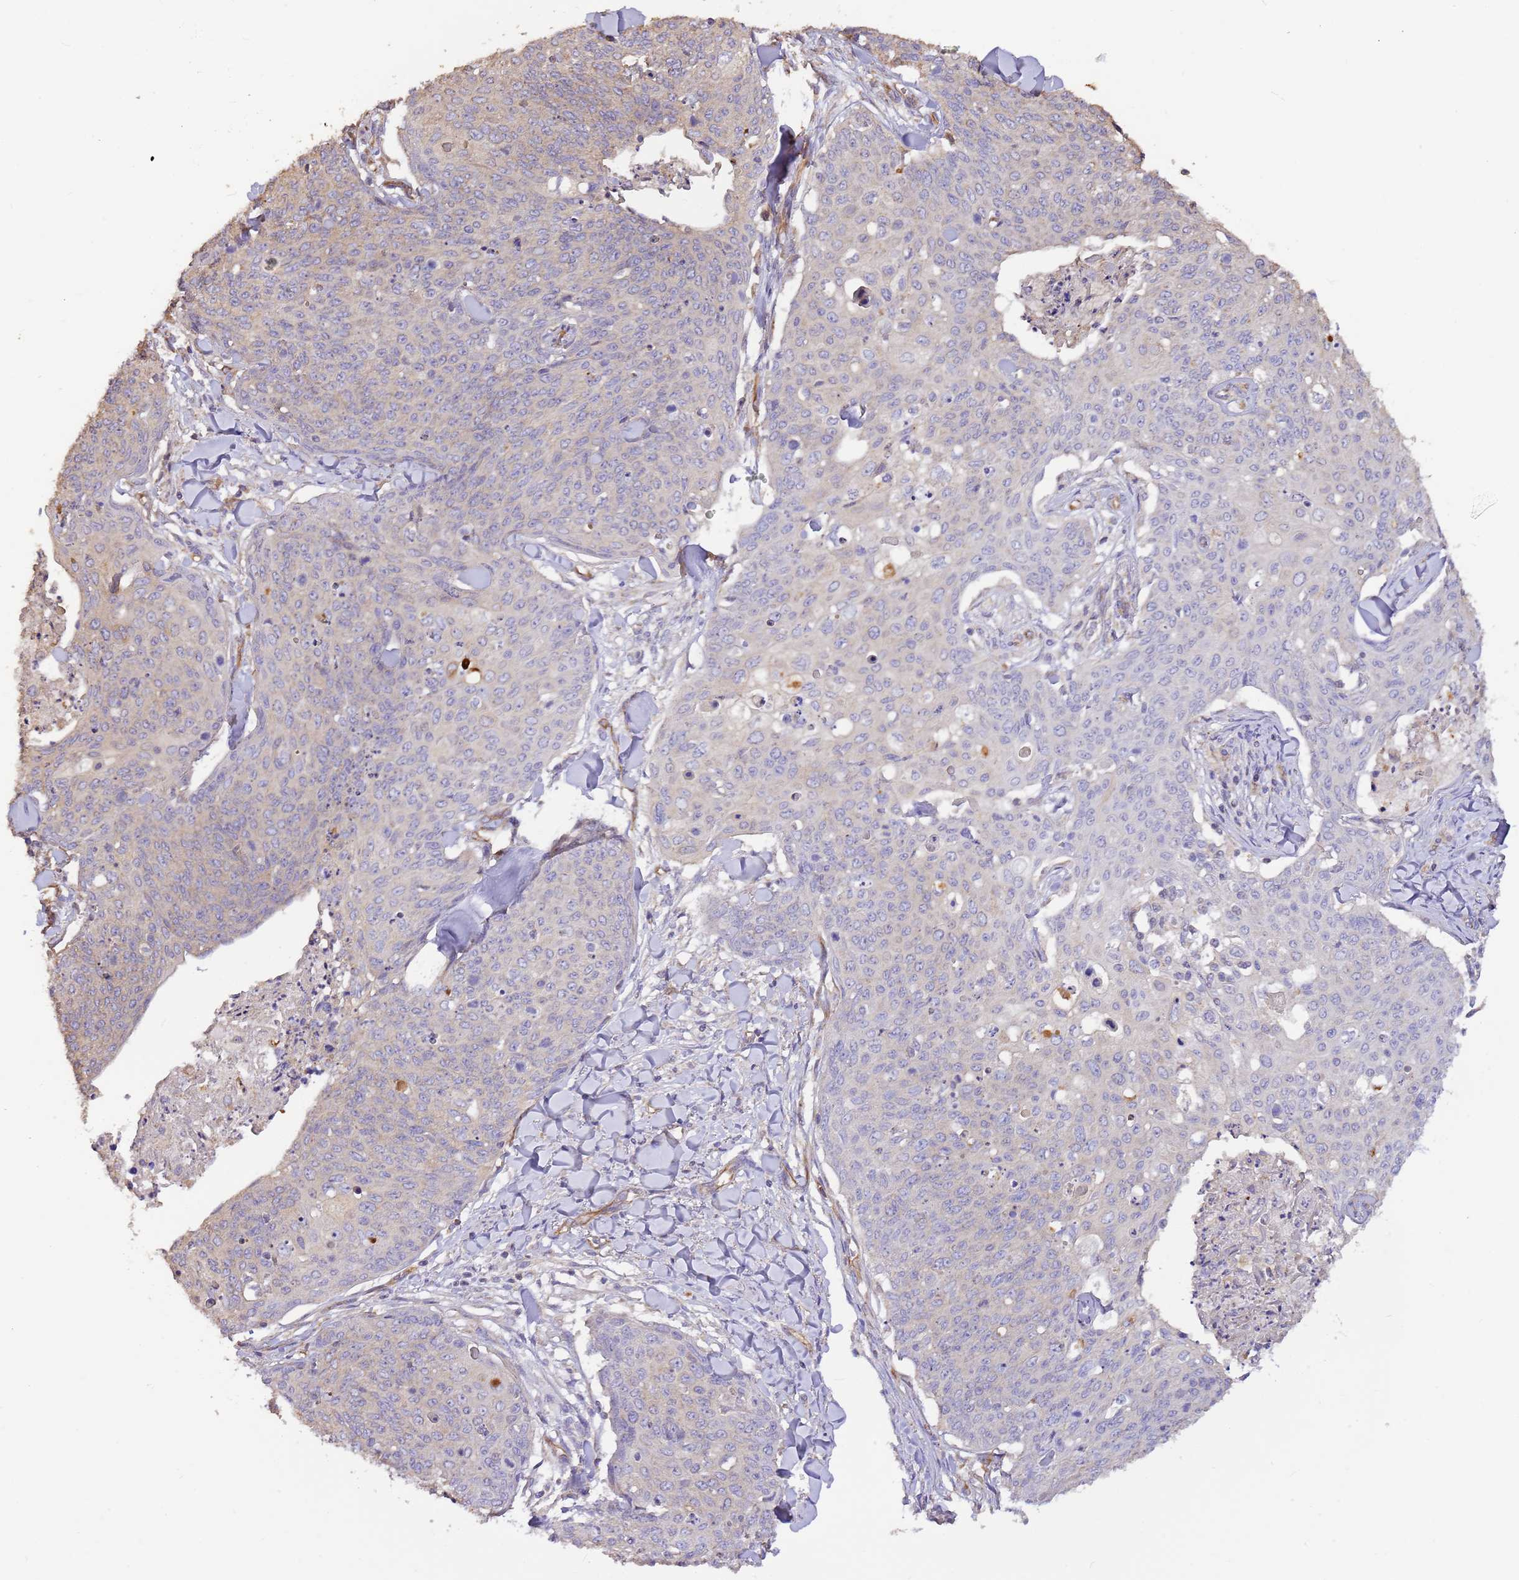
{"staining": {"intensity": "negative", "quantity": "none", "location": "none"}, "tissue": "skin cancer", "cell_type": "Tumor cells", "image_type": "cancer", "snomed": [{"axis": "morphology", "description": "Squamous cell carcinoma, NOS"}, {"axis": "topography", "description": "Skin"}, {"axis": "topography", "description": "Vulva"}], "caption": "Human skin squamous cell carcinoma stained for a protein using IHC reveals no staining in tumor cells.", "gene": "DOCK9", "patient": {"sex": "female", "age": 85}}